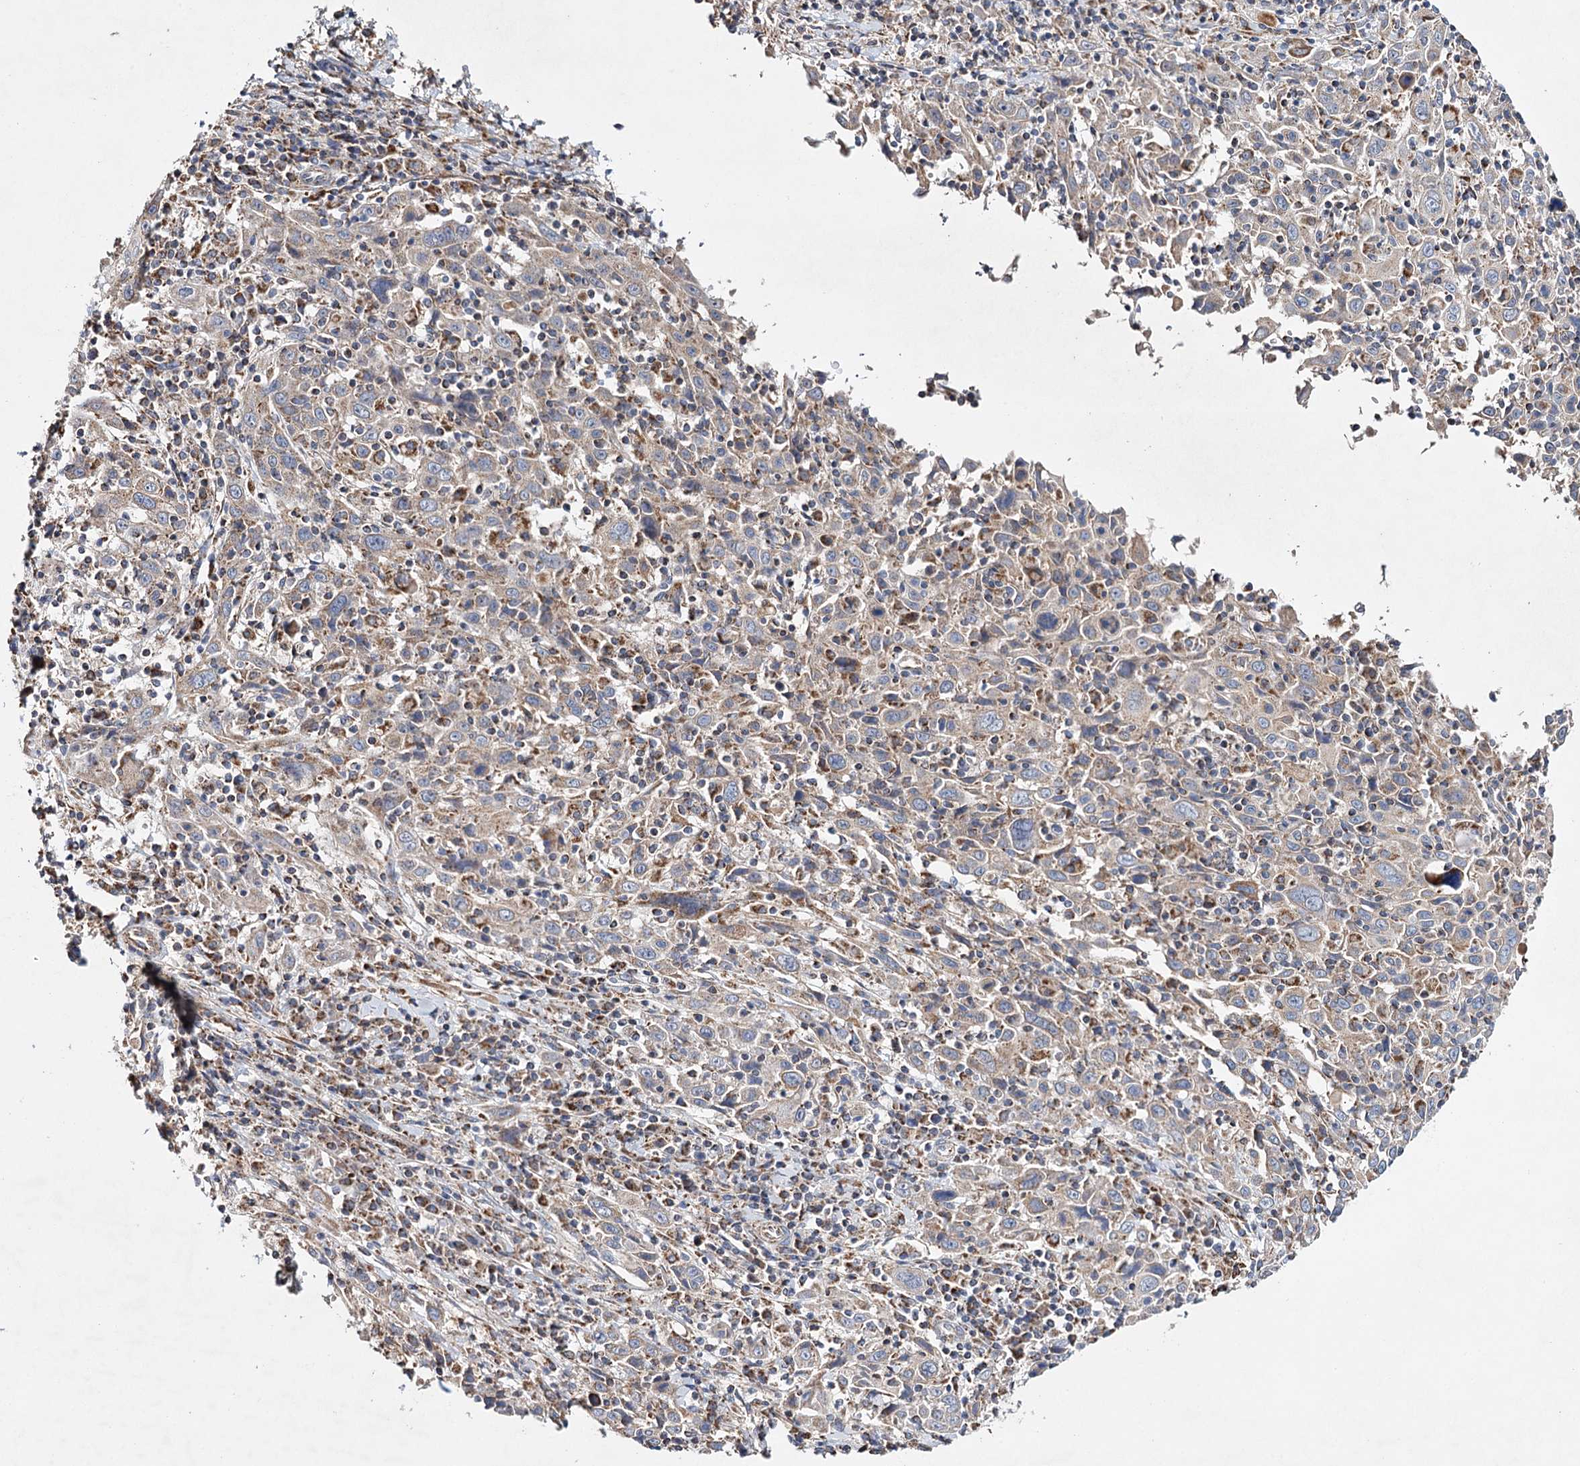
{"staining": {"intensity": "weak", "quantity": "25%-75%", "location": "cytoplasmic/membranous"}, "tissue": "cervical cancer", "cell_type": "Tumor cells", "image_type": "cancer", "snomed": [{"axis": "morphology", "description": "Squamous cell carcinoma, NOS"}, {"axis": "topography", "description": "Cervix"}], "caption": "Cervical squamous cell carcinoma stained with immunohistochemistry (IHC) shows weak cytoplasmic/membranous staining in about 25%-75% of tumor cells.", "gene": "CFAP46", "patient": {"sex": "female", "age": 46}}